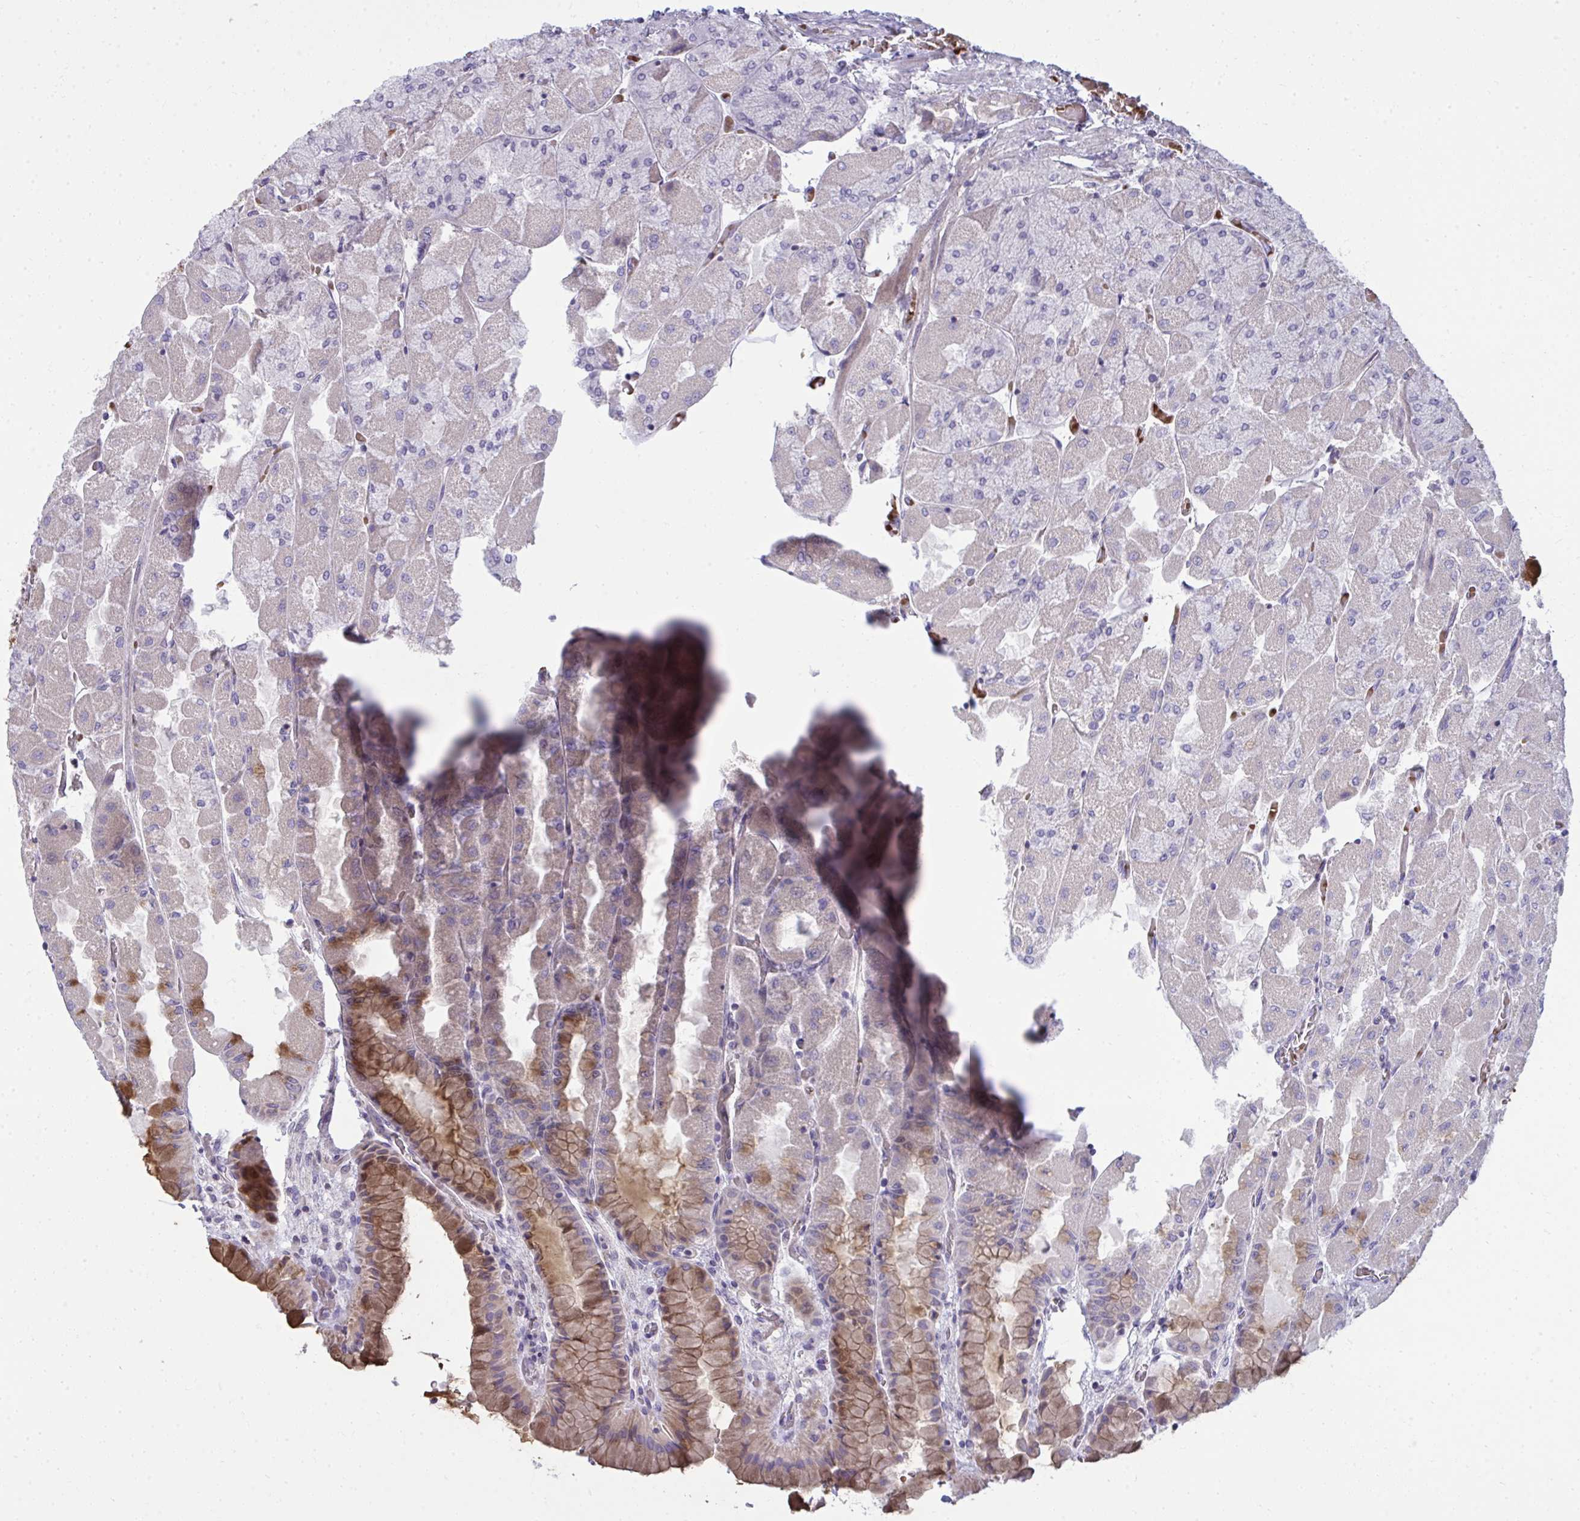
{"staining": {"intensity": "moderate", "quantity": "25%-75%", "location": "cytoplasmic/membranous"}, "tissue": "stomach", "cell_type": "Glandular cells", "image_type": "normal", "snomed": [{"axis": "morphology", "description": "Normal tissue, NOS"}, {"axis": "topography", "description": "Stomach"}], "caption": "DAB (3,3'-diaminobenzidine) immunohistochemical staining of benign human stomach shows moderate cytoplasmic/membranous protein expression in approximately 25%-75% of glandular cells.", "gene": "SLC14A1", "patient": {"sex": "female", "age": 61}}